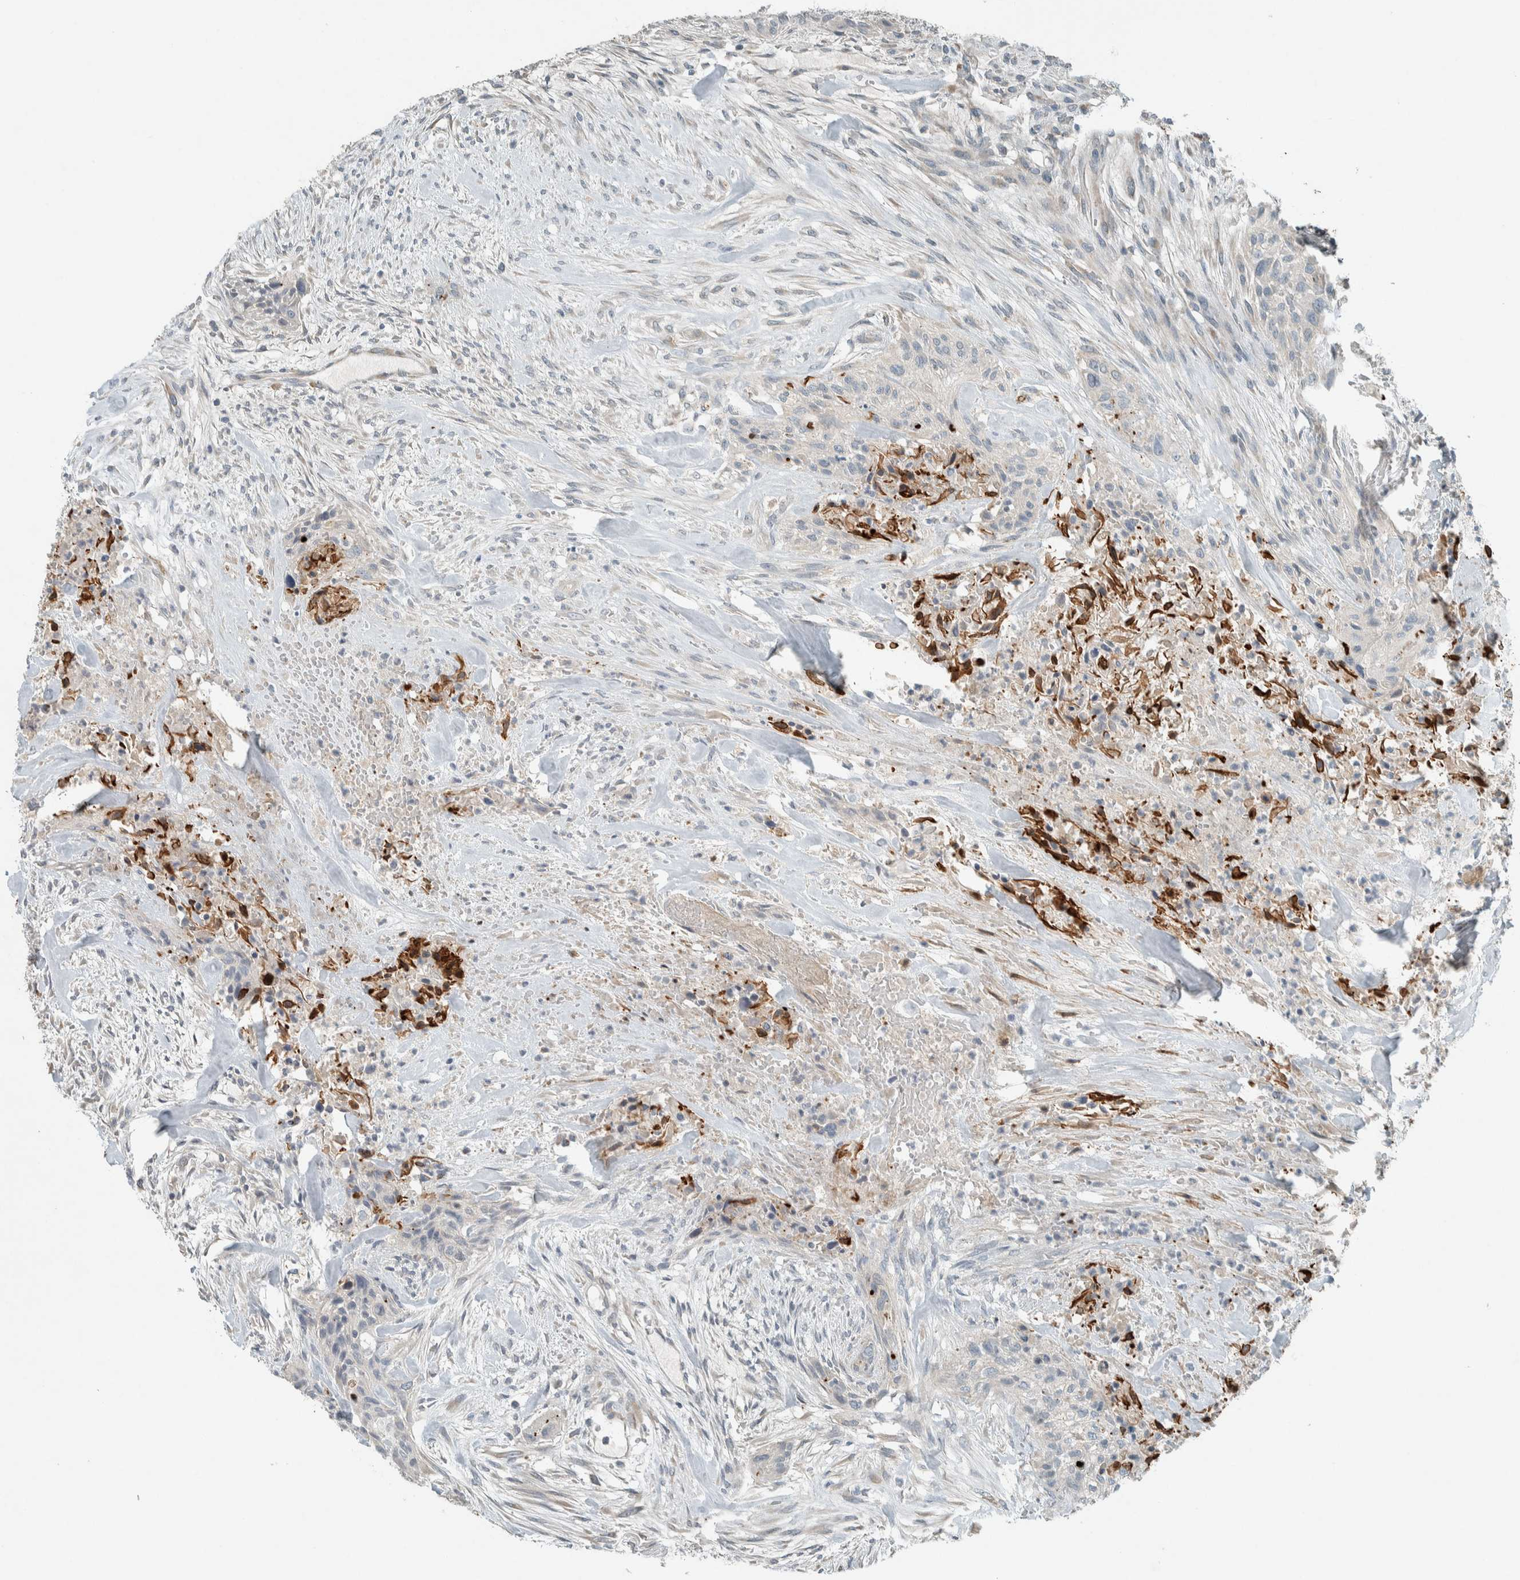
{"staining": {"intensity": "negative", "quantity": "none", "location": "none"}, "tissue": "urothelial cancer", "cell_type": "Tumor cells", "image_type": "cancer", "snomed": [{"axis": "morphology", "description": "Urothelial carcinoma, High grade"}, {"axis": "topography", "description": "Urinary bladder"}], "caption": "Immunohistochemical staining of urothelial cancer demonstrates no significant staining in tumor cells. (DAB (3,3'-diaminobenzidine) IHC with hematoxylin counter stain).", "gene": "CERCAM", "patient": {"sex": "male", "age": 35}}